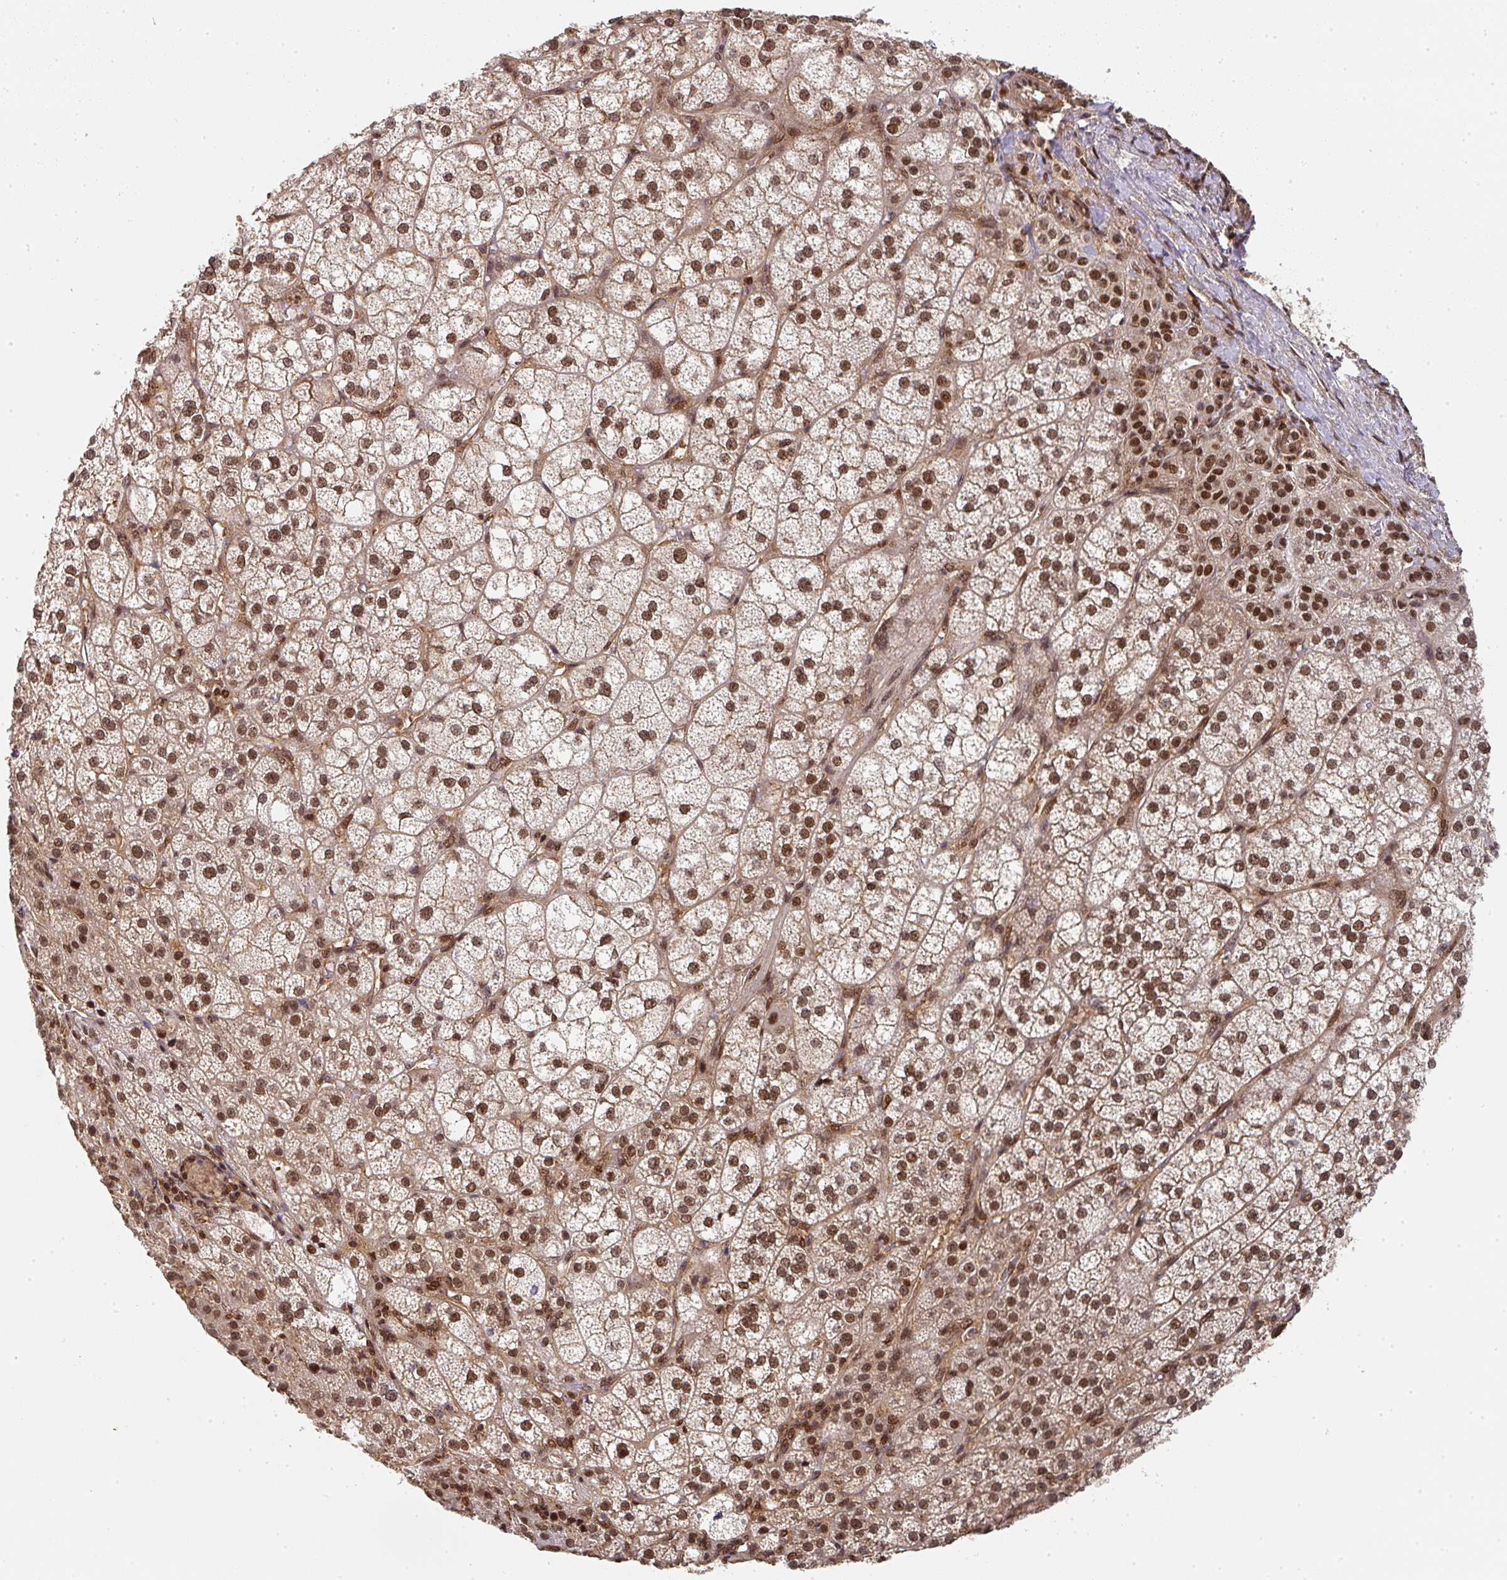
{"staining": {"intensity": "strong", "quantity": ">75%", "location": "nuclear"}, "tissue": "adrenal gland", "cell_type": "Glandular cells", "image_type": "normal", "snomed": [{"axis": "morphology", "description": "Normal tissue, NOS"}, {"axis": "topography", "description": "Adrenal gland"}], "caption": "A brown stain shows strong nuclear positivity of a protein in glandular cells of benign adrenal gland. (DAB = brown stain, brightfield microscopy at high magnification).", "gene": "DIDO1", "patient": {"sex": "female", "age": 60}}